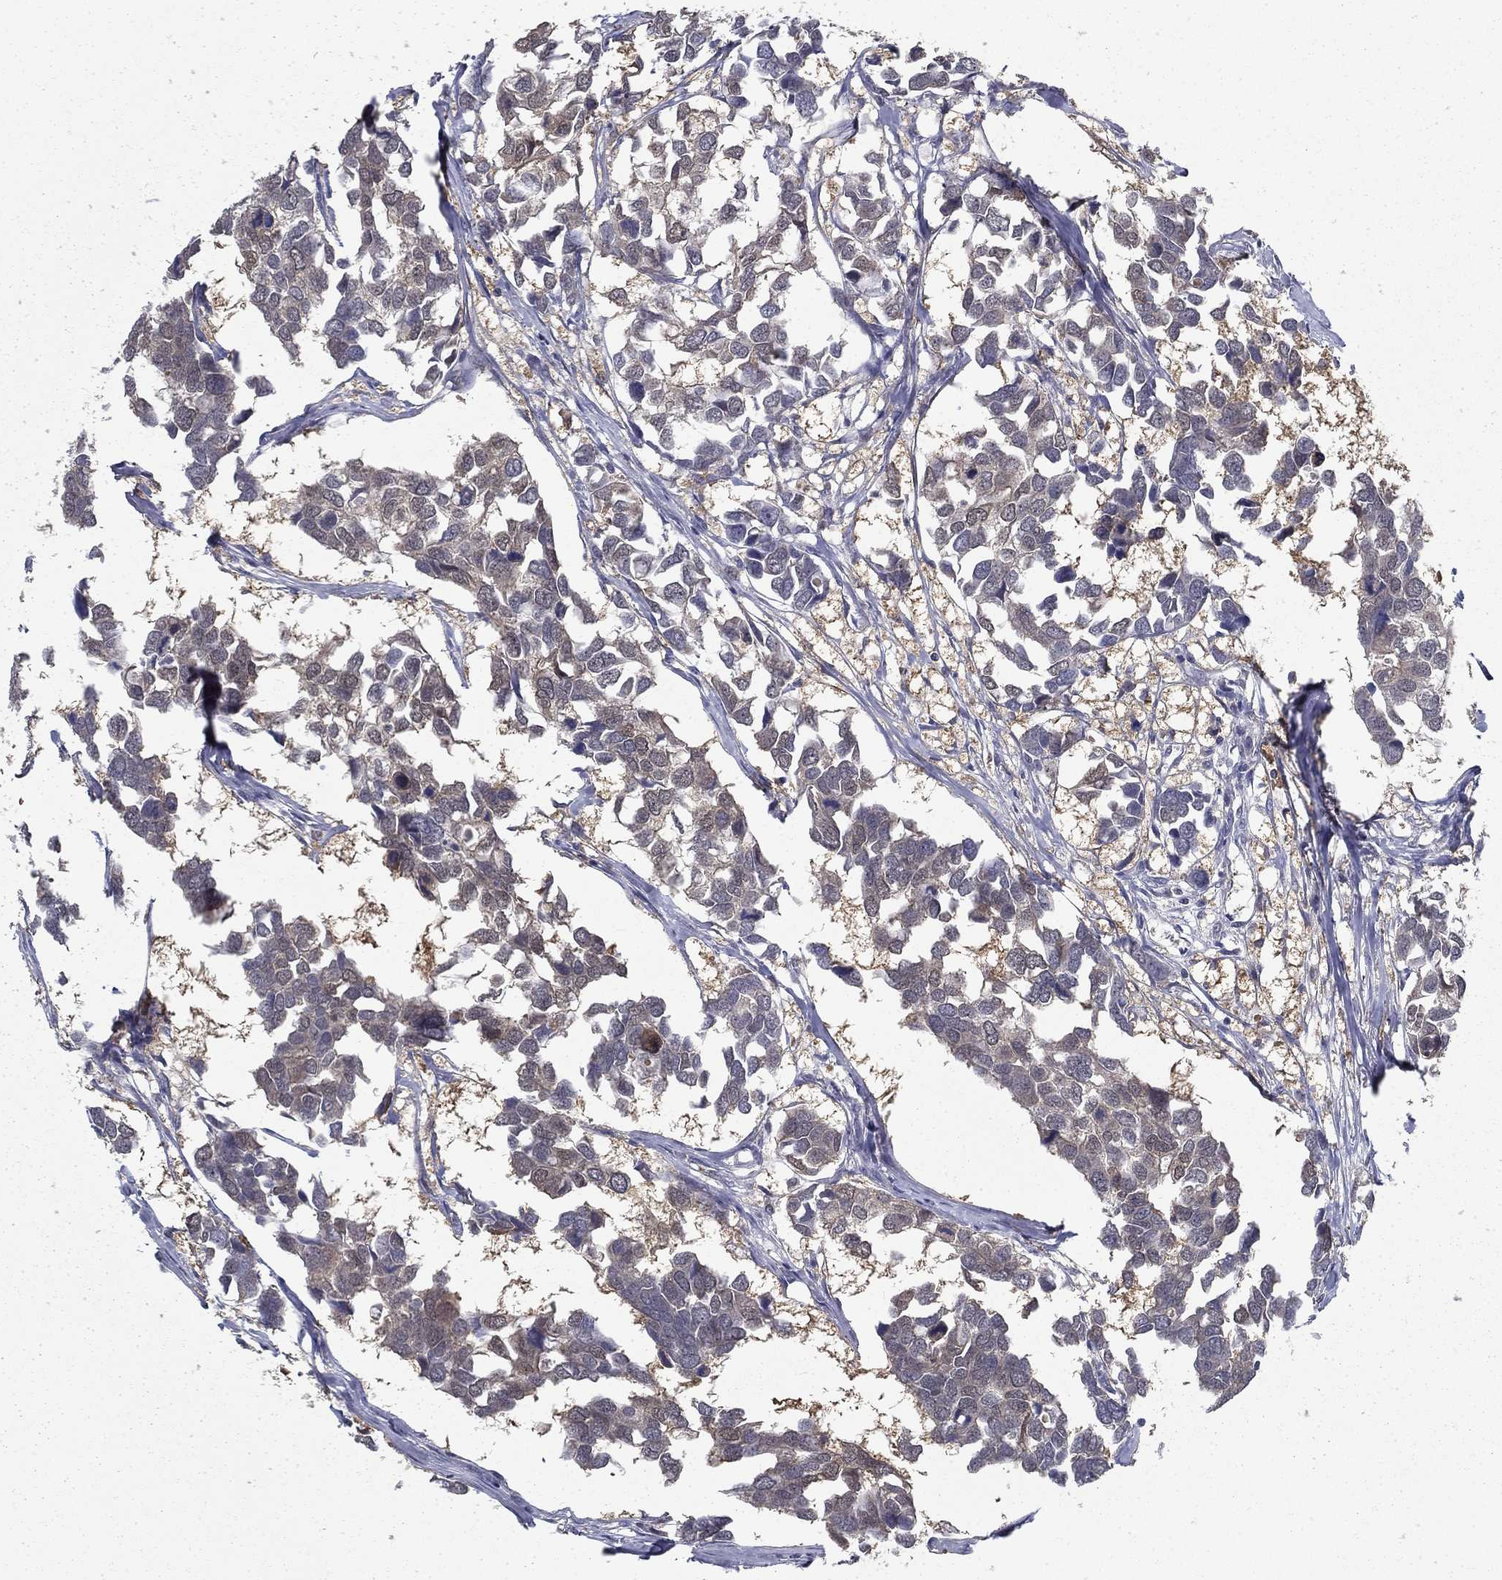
{"staining": {"intensity": "negative", "quantity": "none", "location": "none"}, "tissue": "breast cancer", "cell_type": "Tumor cells", "image_type": "cancer", "snomed": [{"axis": "morphology", "description": "Duct carcinoma"}, {"axis": "topography", "description": "Breast"}], "caption": "Human breast intraductal carcinoma stained for a protein using immunohistochemistry reveals no positivity in tumor cells.", "gene": "NIT2", "patient": {"sex": "female", "age": 83}}